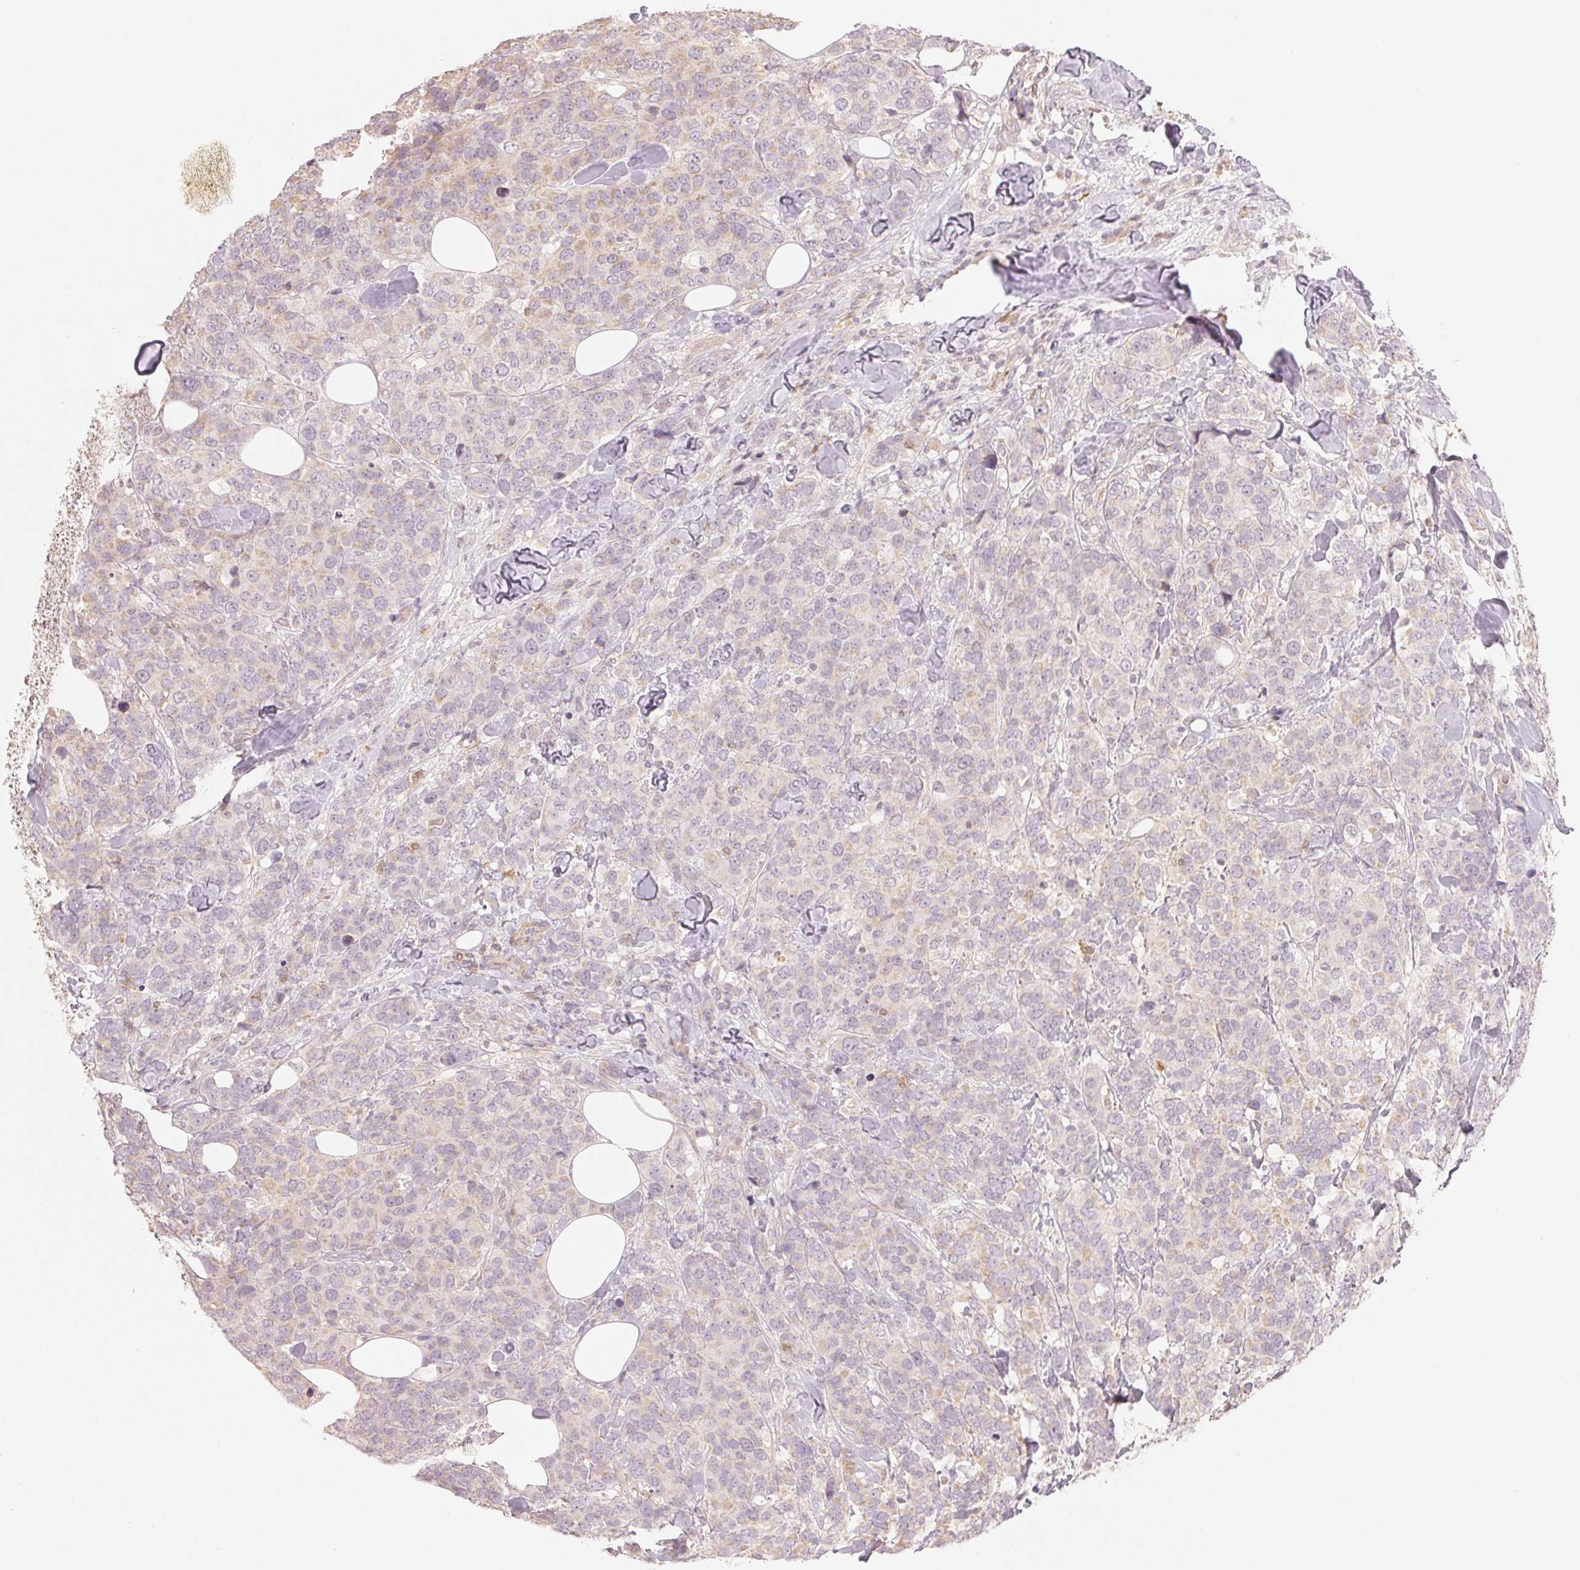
{"staining": {"intensity": "negative", "quantity": "none", "location": "none"}, "tissue": "breast cancer", "cell_type": "Tumor cells", "image_type": "cancer", "snomed": [{"axis": "morphology", "description": "Lobular carcinoma"}, {"axis": "topography", "description": "Breast"}], "caption": "There is no significant expression in tumor cells of breast lobular carcinoma.", "gene": "DENND2C", "patient": {"sex": "female", "age": 59}}